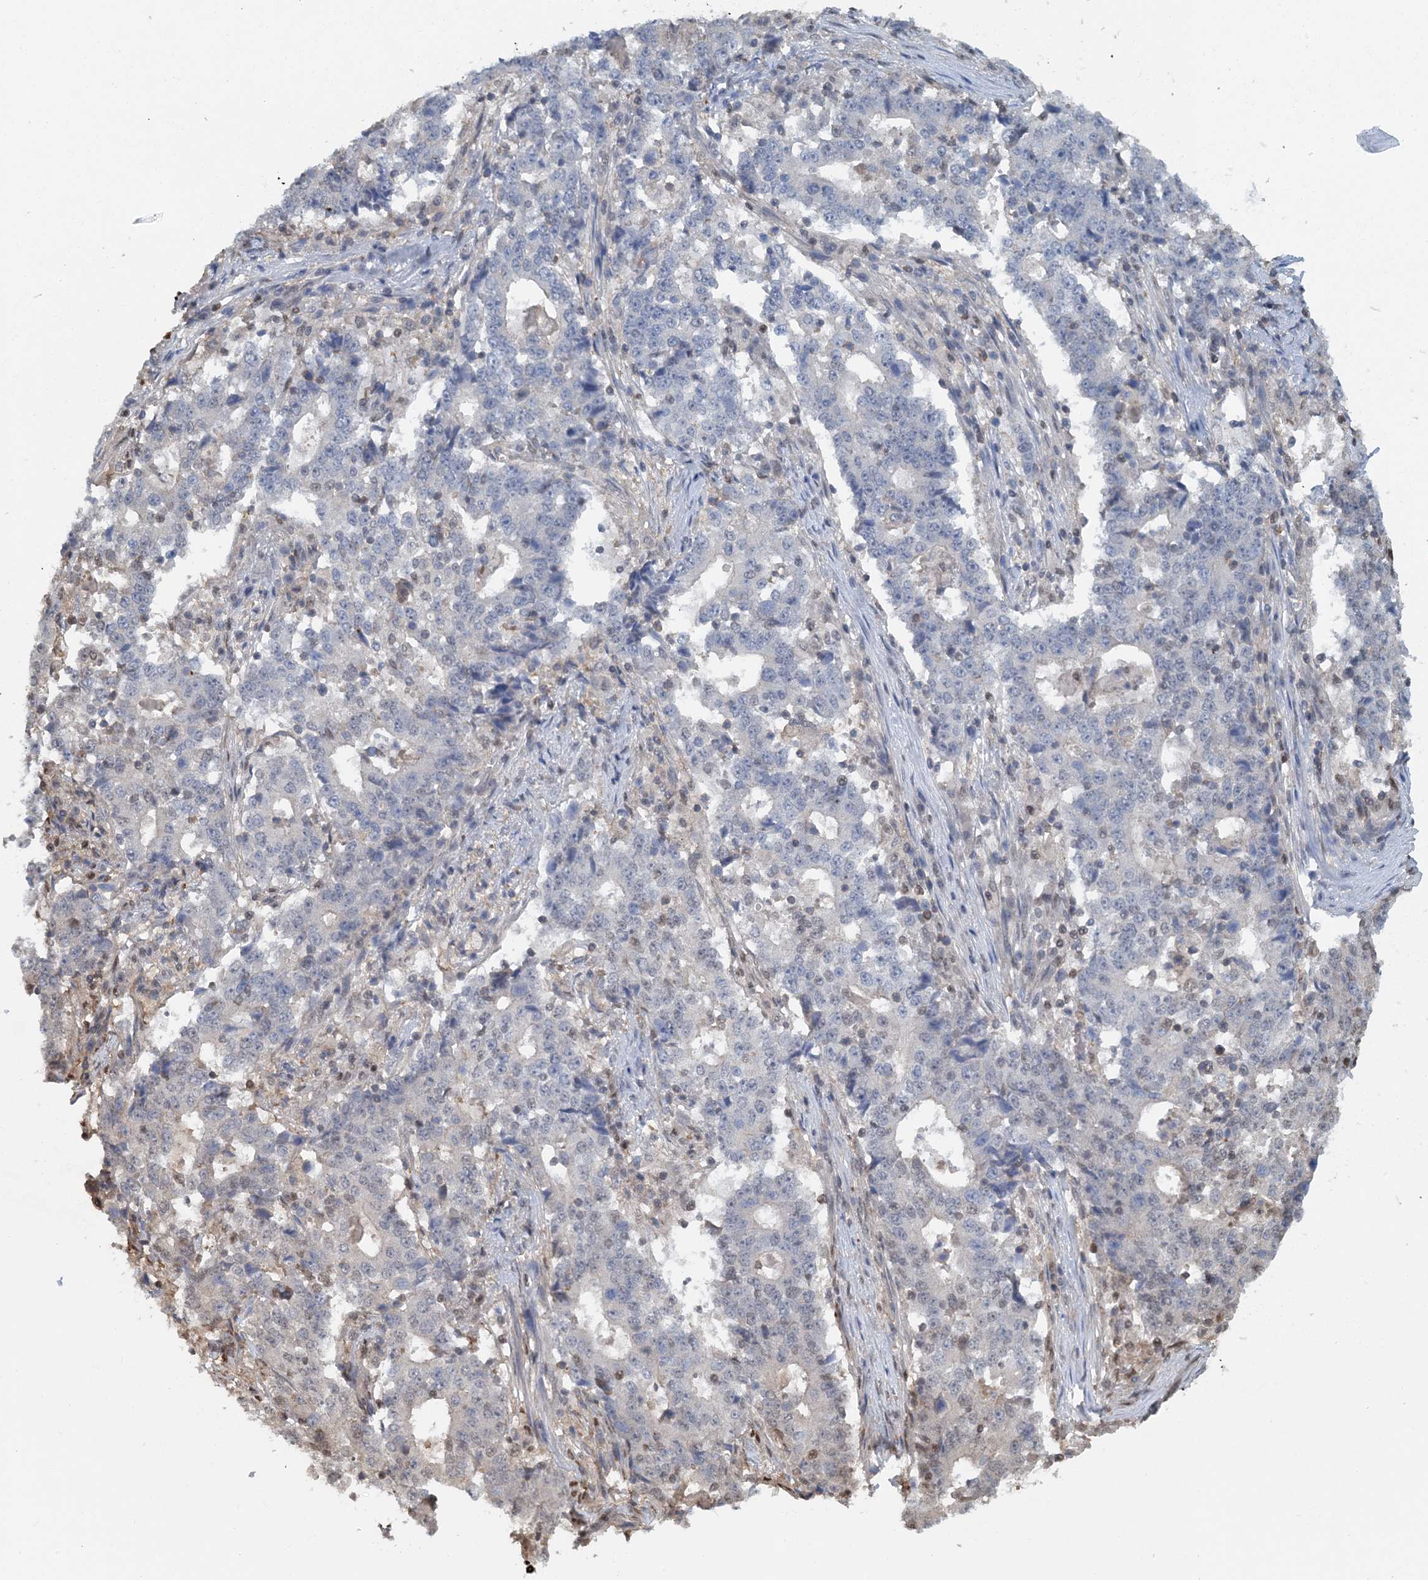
{"staining": {"intensity": "negative", "quantity": "none", "location": "none"}, "tissue": "stomach cancer", "cell_type": "Tumor cells", "image_type": "cancer", "snomed": [{"axis": "morphology", "description": "Adenocarcinoma, NOS"}, {"axis": "topography", "description": "Stomach"}], "caption": "Immunohistochemistry (IHC) micrograph of stomach cancer stained for a protein (brown), which exhibits no positivity in tumor cells.", "gene": "HIKESHI", "patient": {"sex": "male", "age": 59}}